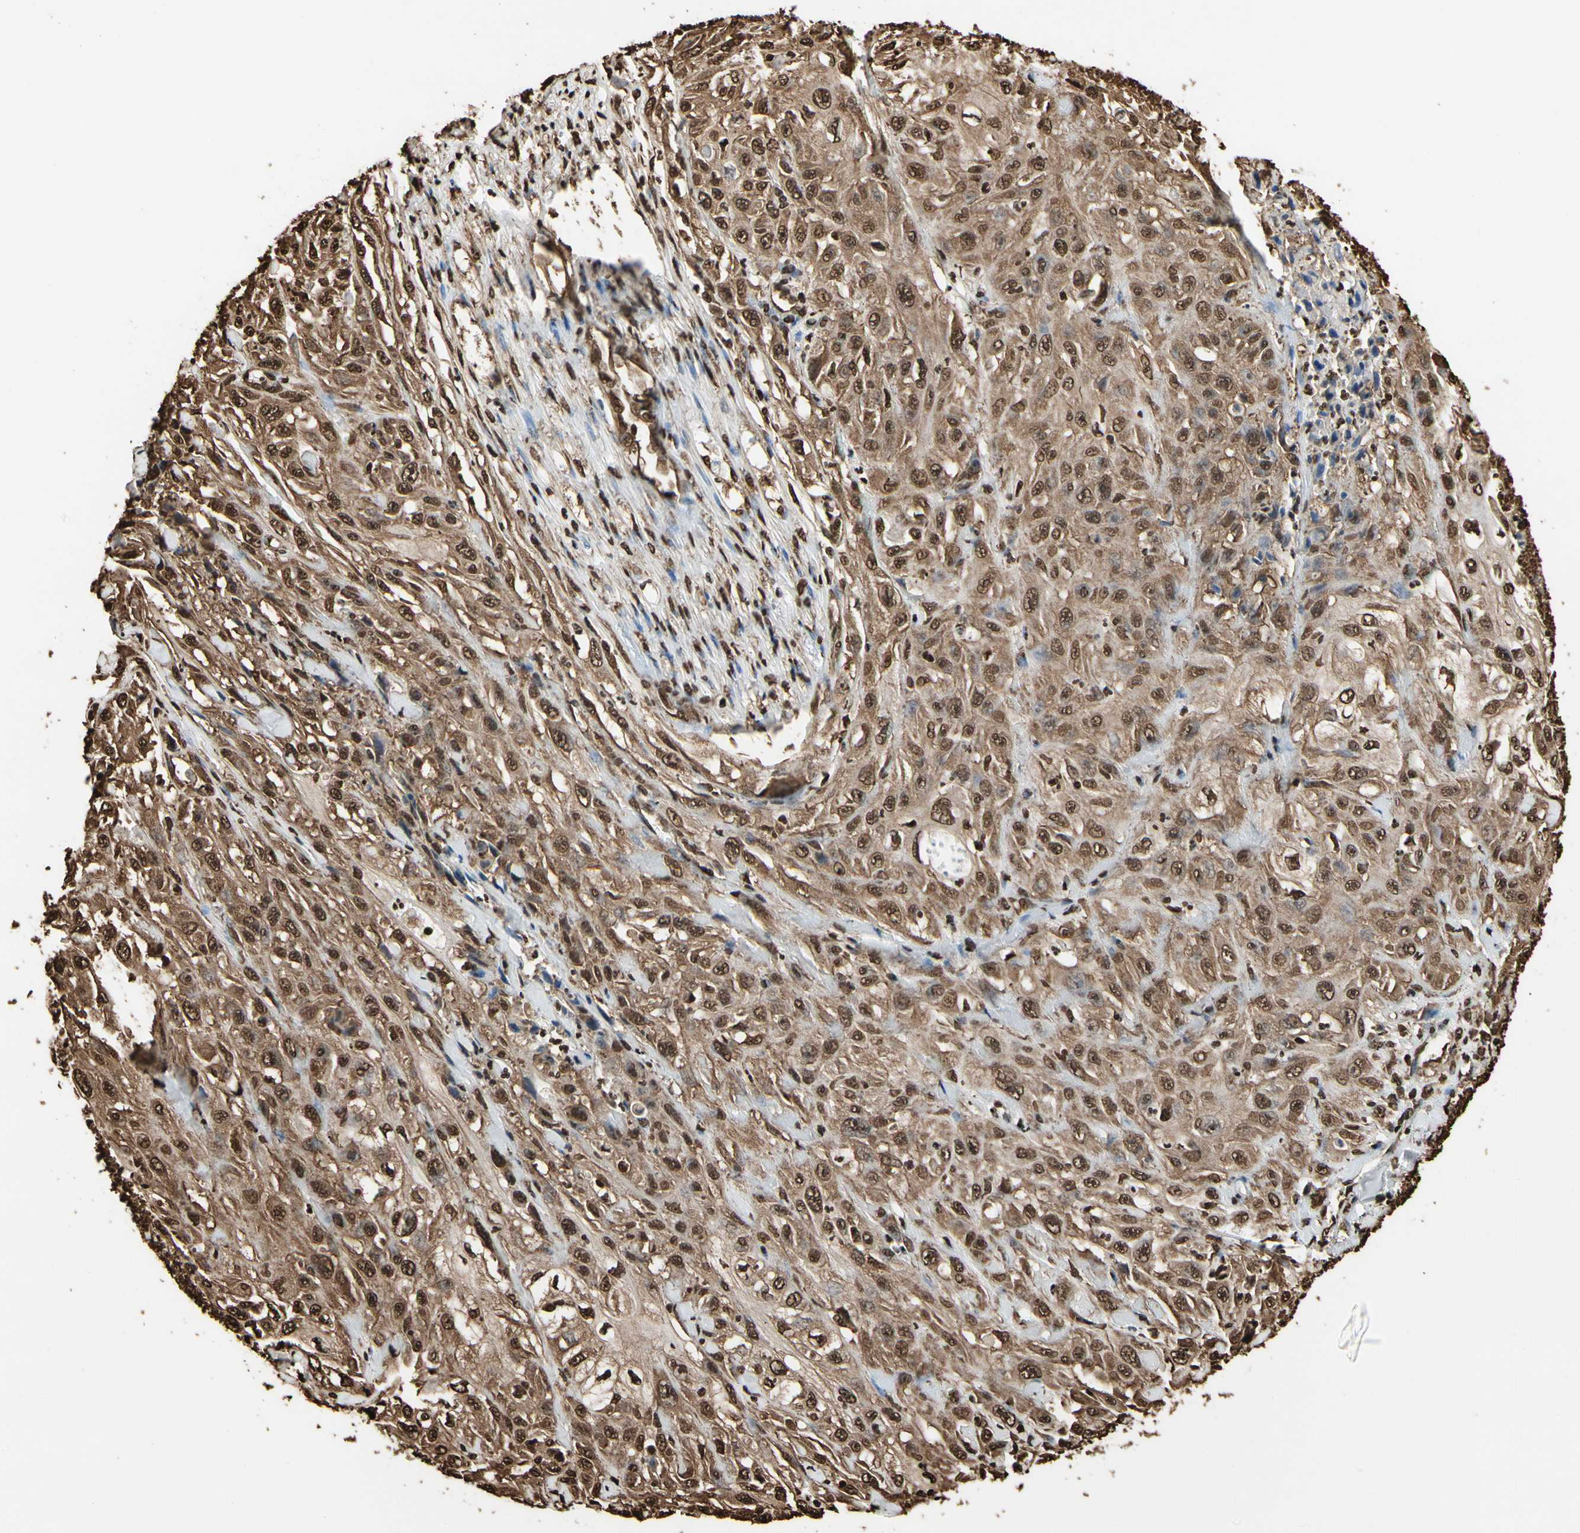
{"staining": {"intensity": "strong", "quantity": ">75%", "location": "cytoplasmic/membranous,nuclear"}, "tissue": "skin cancer", "cell_type": "Tumor cells", "image_type": "cancer", "snomed": [{"axis": "morphology", "description": "Squamous cell carcinoma, NOS"}, {"axis": "morphology", "description": "Squamous cell carcinoma, metastatic, NOS"}, {"axis": "topography", "description": "Skin"}, {"axis": "topography", "description": "Lymph node"}], "caption": "The immunohistochemical stain labels strong cytoplasmic/membranous and nuclear positivity in tumor cells of skin cancer tissue.", "gene": "HNRNPK", "patient": {"sex": "male", "age": 75}}